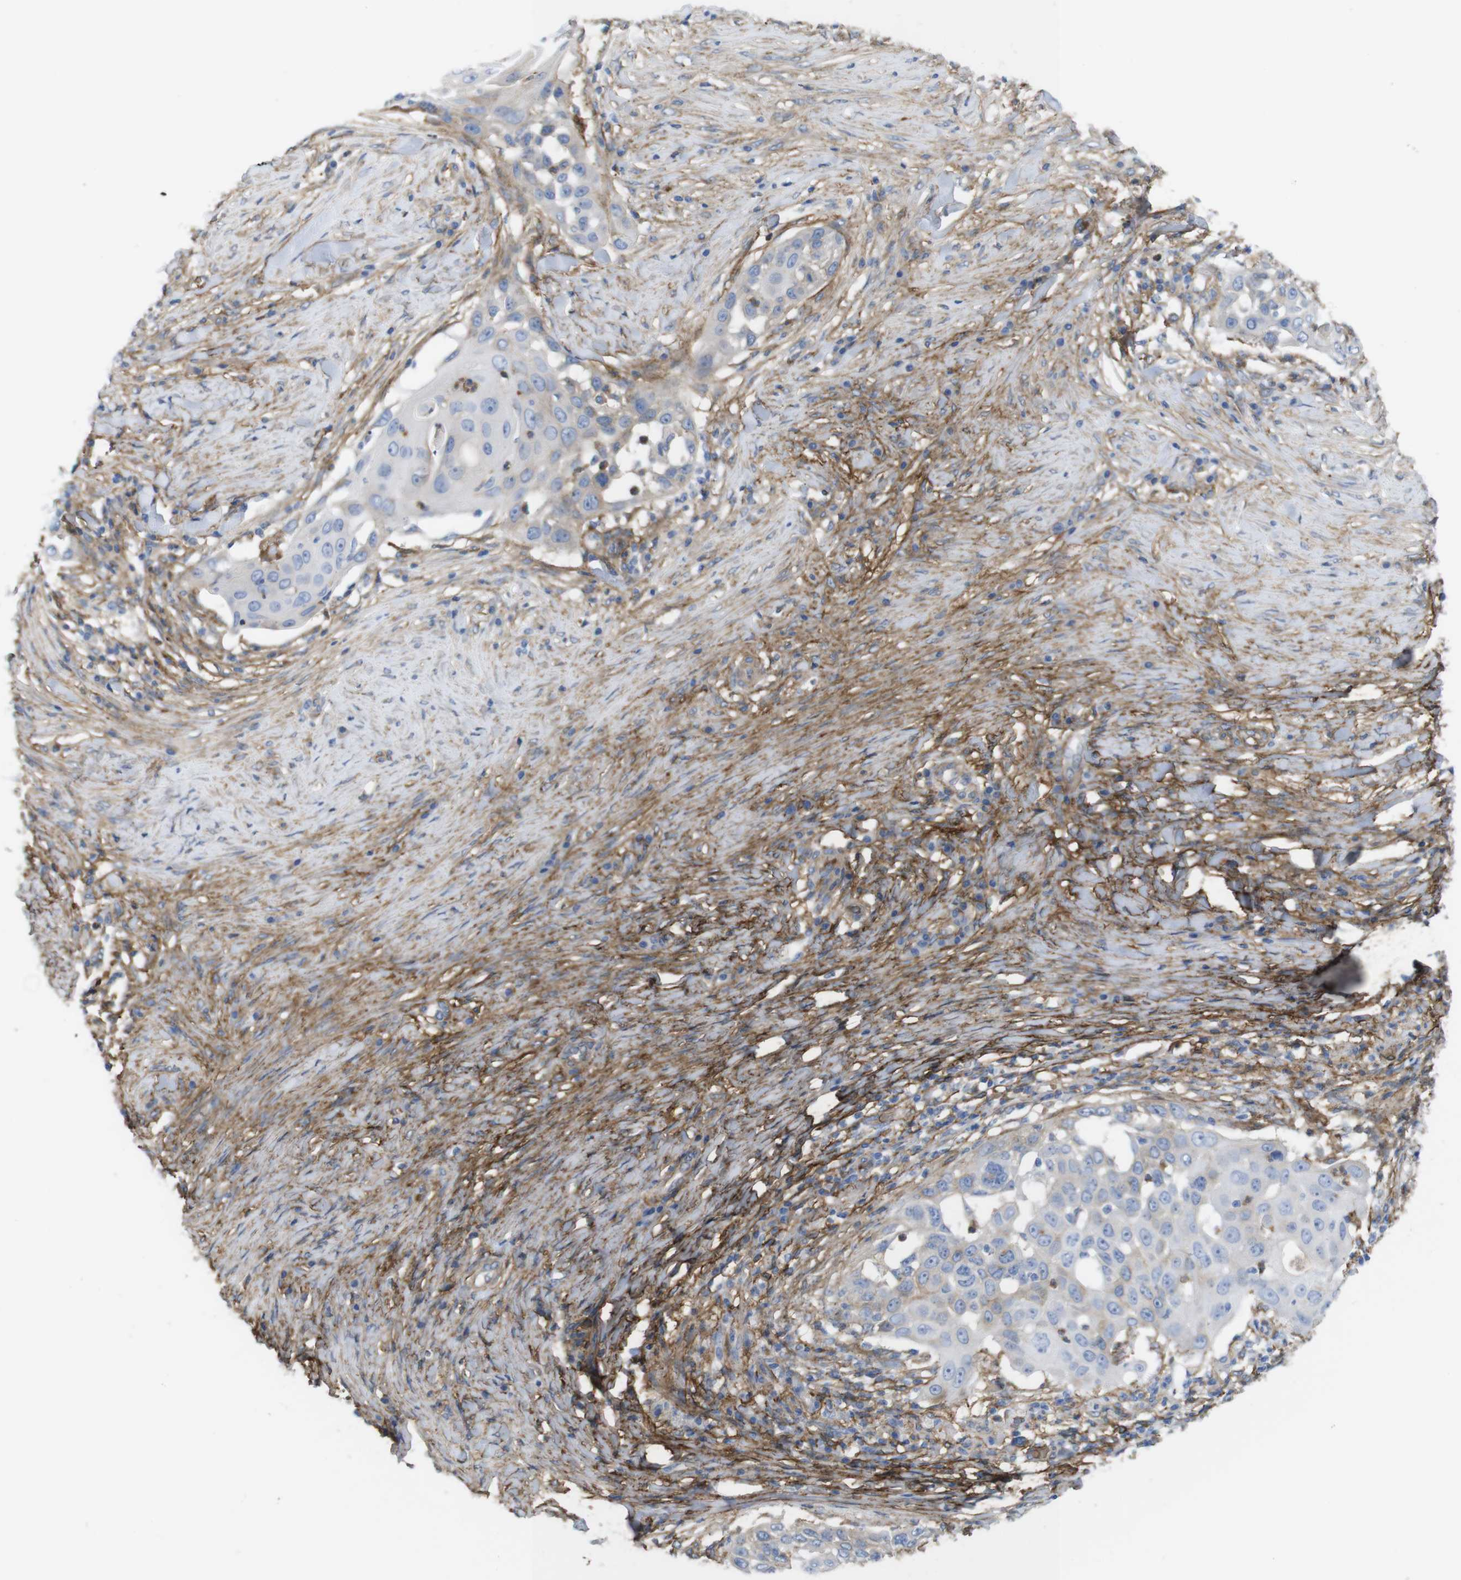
{"staining": {"intensity": "negative", "quantity": "none", "location": "none"}, "tissue": "skin cancer", "cell_type": "Tumor cells", "image_type": "cancer", "snomed": [{"axis": "morphology", "description": "Squamous cell carcinoma, NOS"}, {"axis": "topography", "description": "Skin"}], "caption": "Tumor cells are negative for brown protein staining in skin cancer.", "gene": "CYBRD1", "patient": {"sex": "female", "age": 44}}